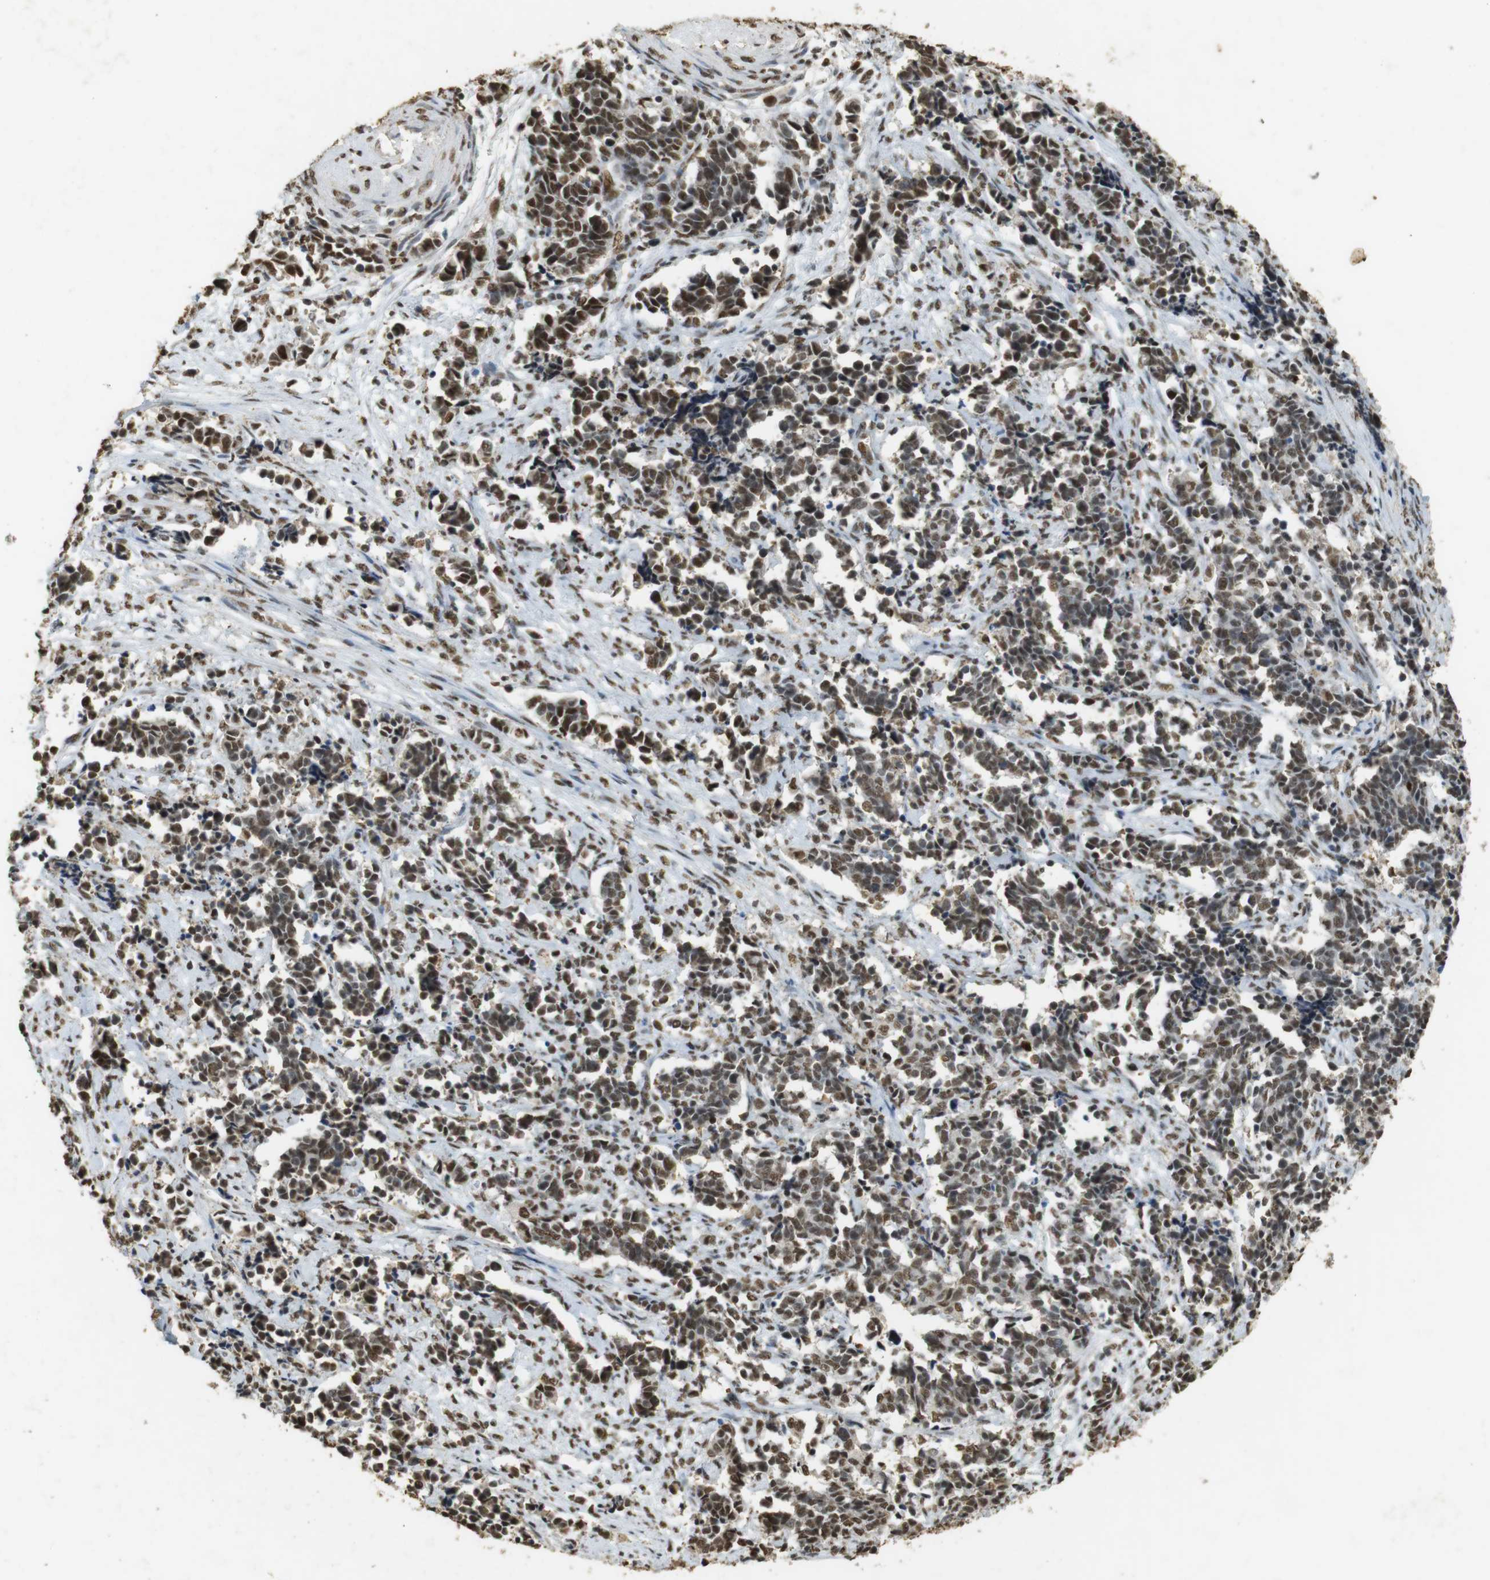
{"staining": {"intensity": "strong", "quantity": ">75%", "location": "nuclear"}, "tissue": "cervical cancer", "cell_type": "Tumor cells", "image_type": "cancer", "snomed": [{"axis": "morphology", "description": "Normal tissue, NOS"}, {"axis": "morphology", "description": "Squamous cell carcinoma, NOS"}, {"axis": "topography", "description": "Cervix"}], "caption": "High-power microscopy captured an immunohistochemistry micrograph of squamous cell carcinoma (cervical), revealing strong nuclear expression in approximately >75% of tumor cells.", "gene": "GATA4", "patient": {"sex": "female", "age": 35}}